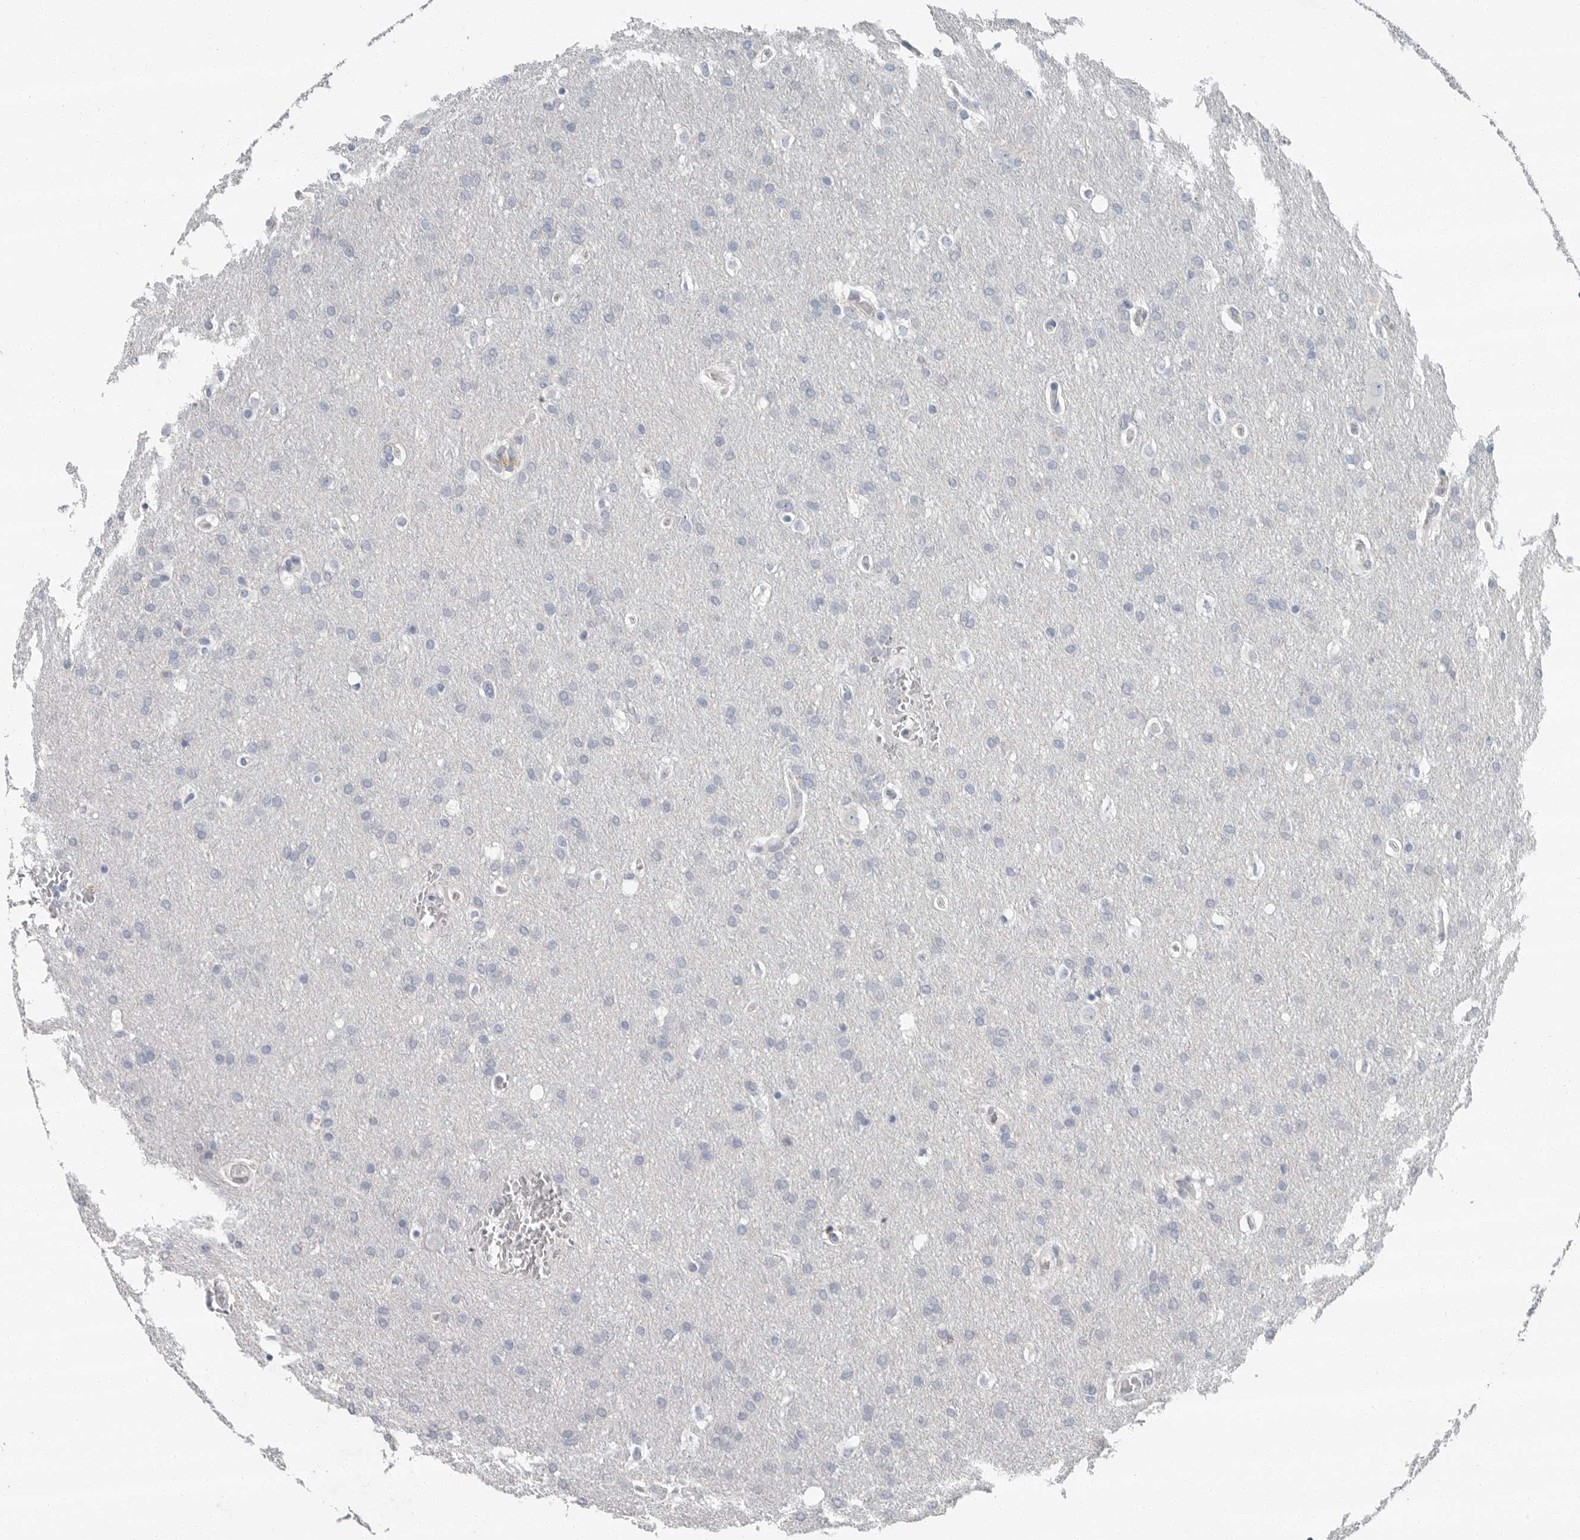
{"staining": {"intensity": "negative", "quantity": "none", "location": "none"}, "tissue": "glioma", "cell_type": "Tumor cells", "image_type": "cancer", "snomed": [{"axis": "morphology", "description": "Glioma, malignant, Low grade"}, {"axis": "topography", "description": "Brain"}], "caption": "Tumor cells are negative for brown protein staining in glioma.", "gene": "PLN", "patient": {"sex": "female", "age": 37}}